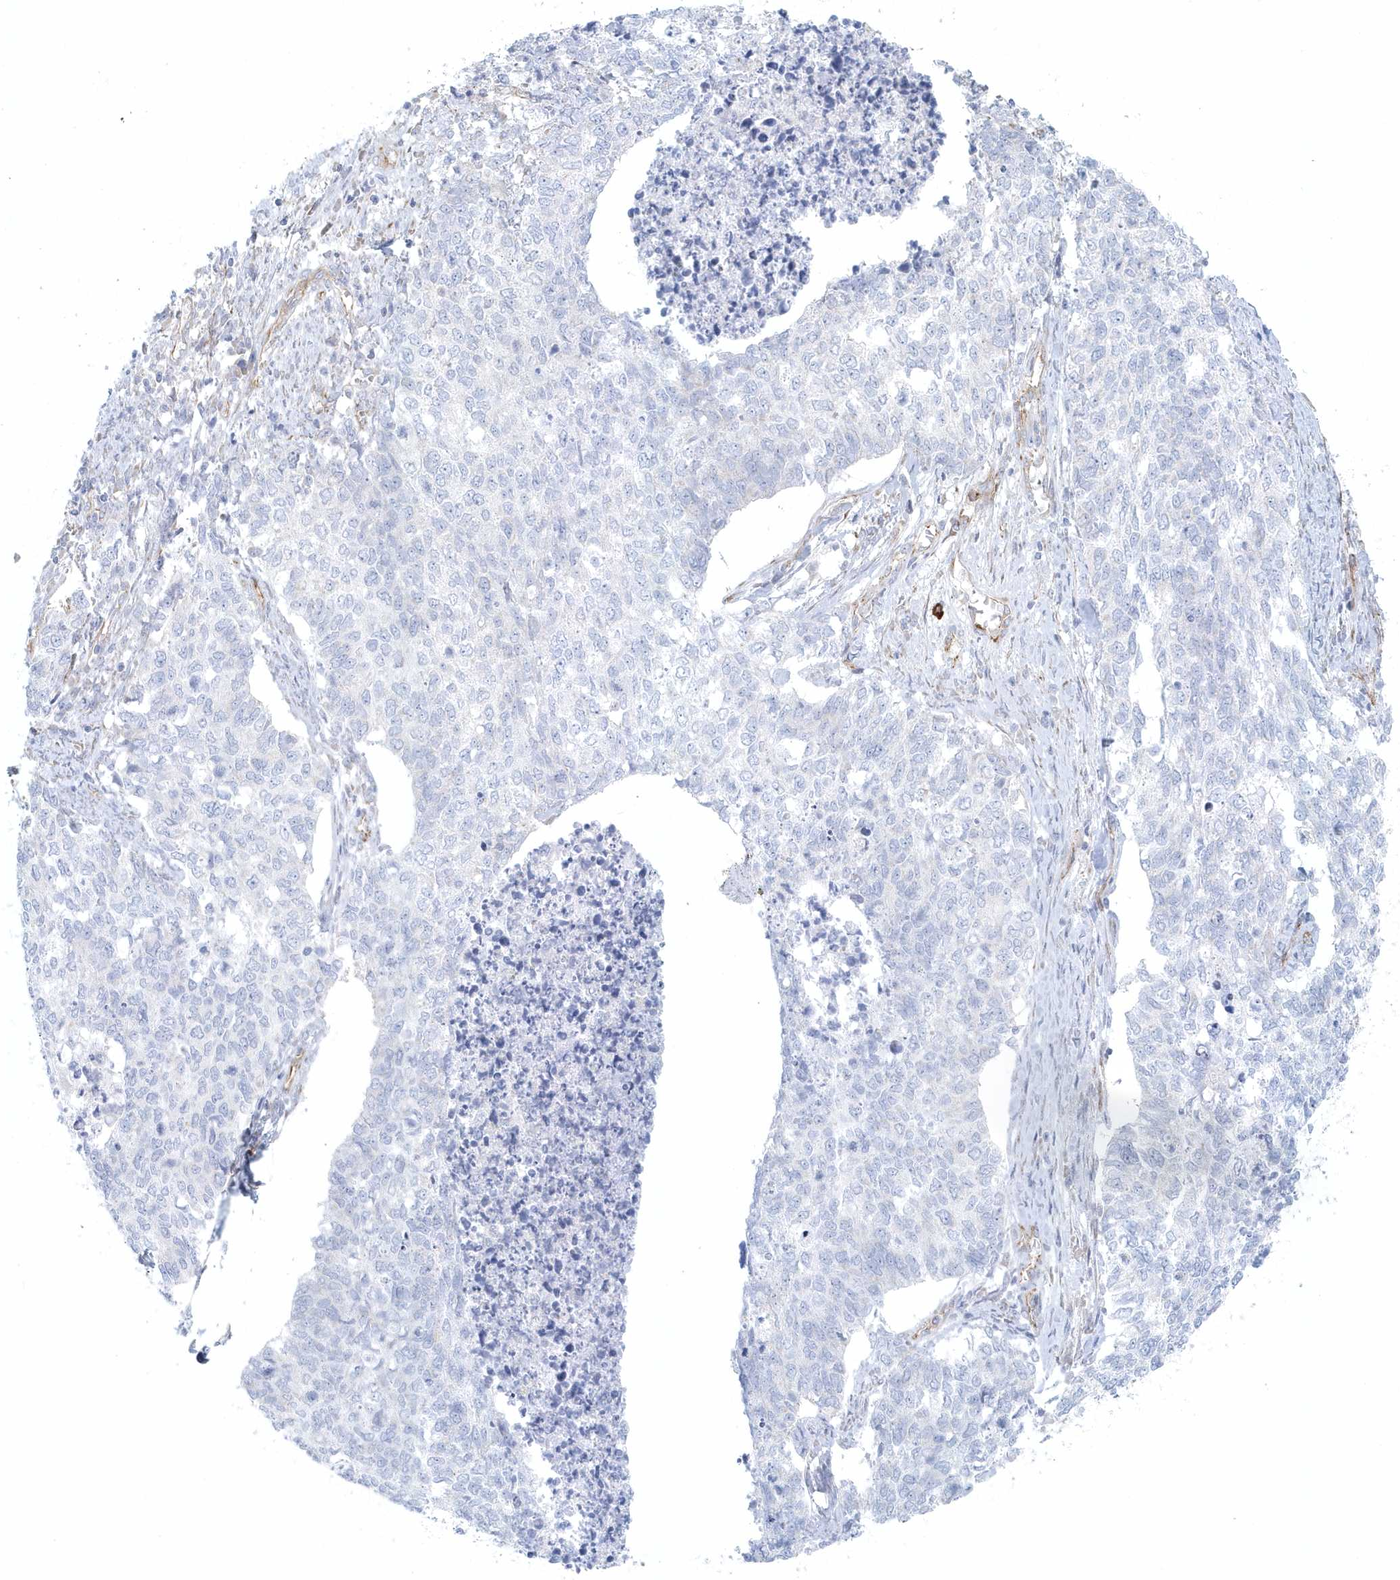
{"staining": {"intensity": "negative", "quantity": "none", "location": "none"}, "tissue": "cervical cancer", "cell_type": "Tumor cells", "image_type": "cancer", "snomed": [{"axis": "morphology", "description": "Squamous cell carcinoma, NOS"}, {"axis": "topography", "description": "Cervix"}], "caption": "Immunohistochemical staining of cervical cancer (squamous cell carcinoma) reveals no significant positivity in tumor cells.", "gene": "GPR152", "patient": {"sex": "female", "age": 63}}